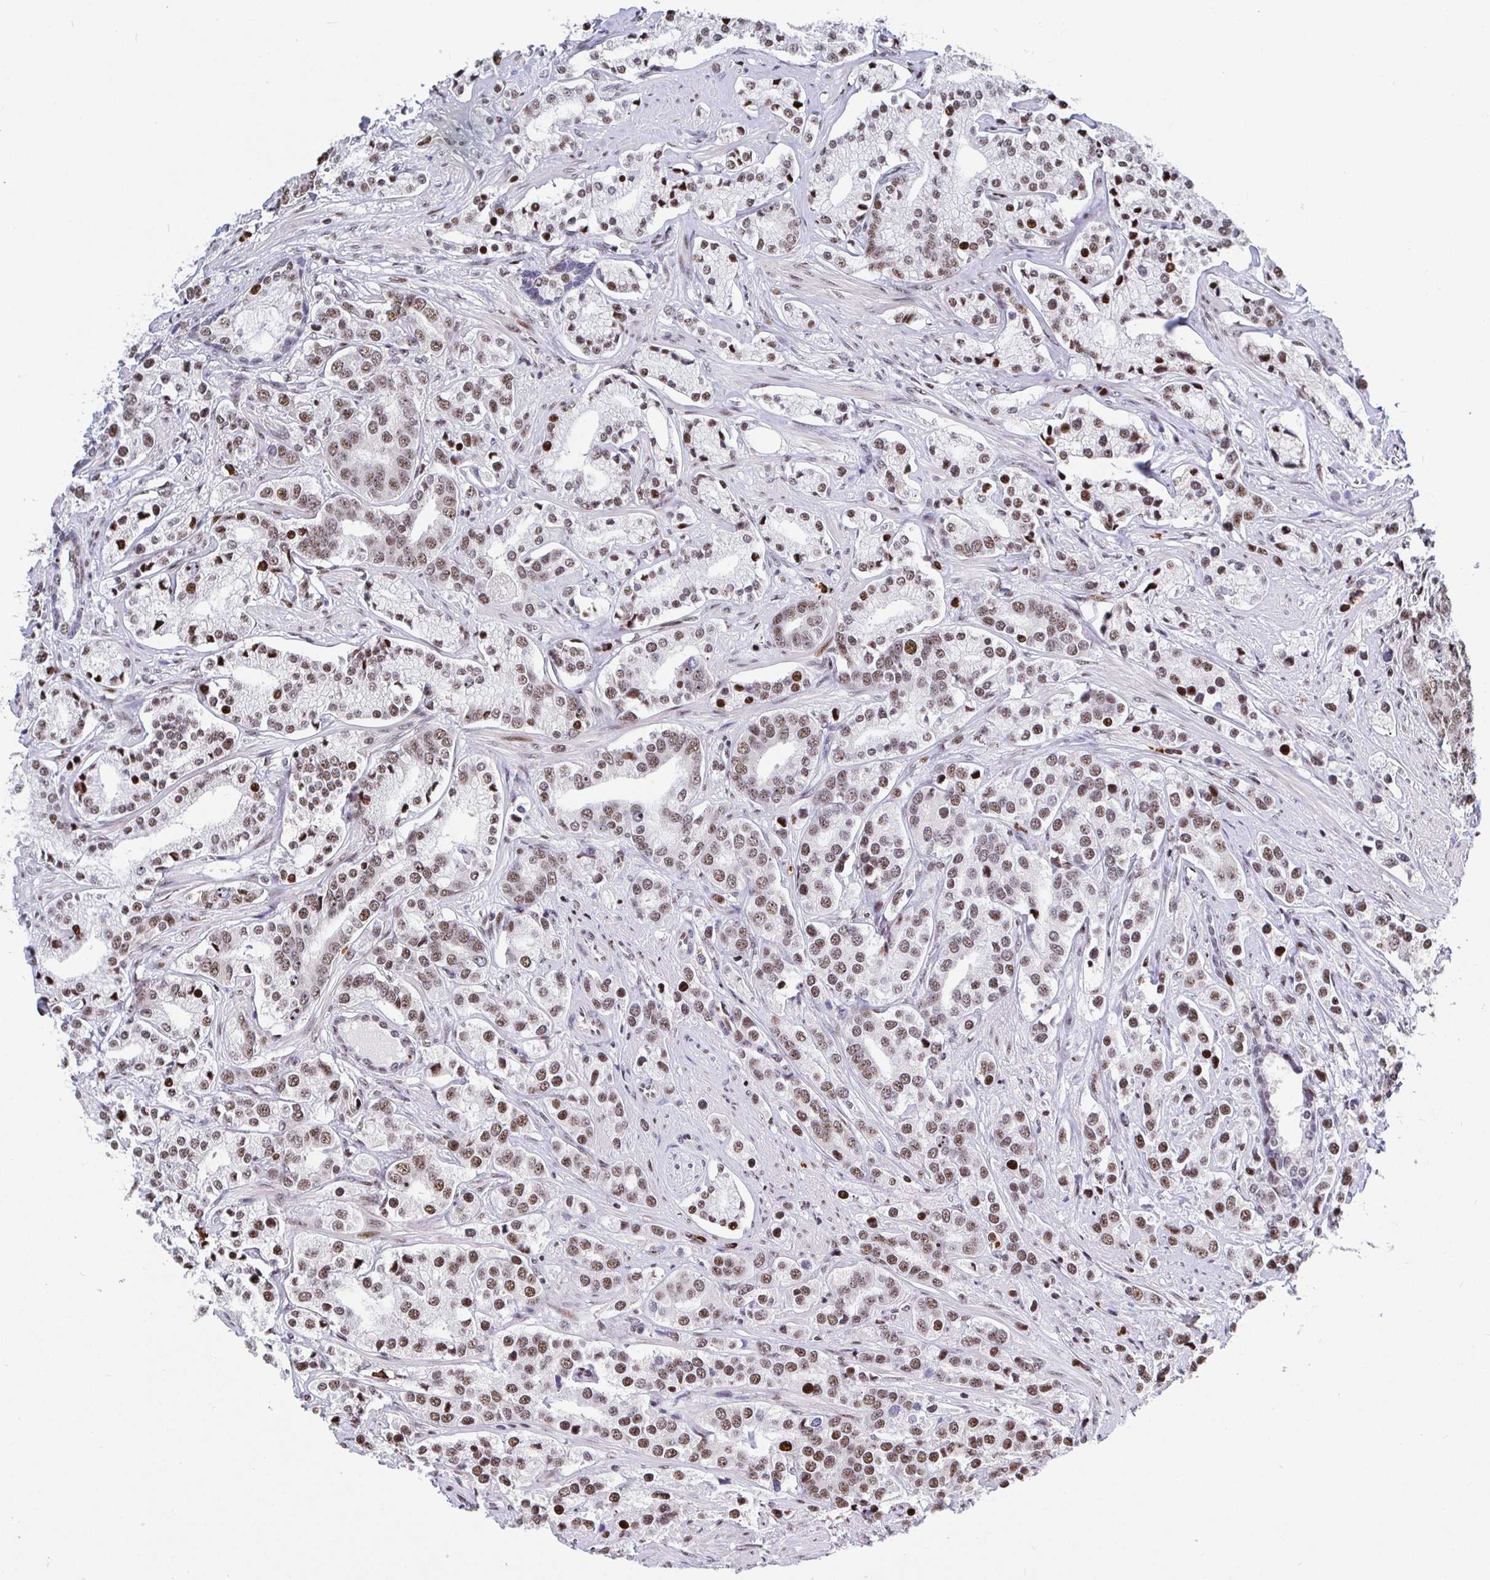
{"staining": {"intensity": "weak", "quantity": ">75%", "location": "nuclear"}, "tissue": "prostate cancer", "cell_type": "Tumor cells", "image_type": "cancer", "snomed": [{"axis": "morphology", "description": "Adenocarcinoma, High grade"}, {"axis": "topography", "description": "Prostate"}], "caption": "Protein staining of prostate adenocarcinoma (high-grade) tissue displays weak nuclear expression in approximately >75% of tumor cells.", "gene": "SETD5", "patient": {"sex": "male", "age": 58}}